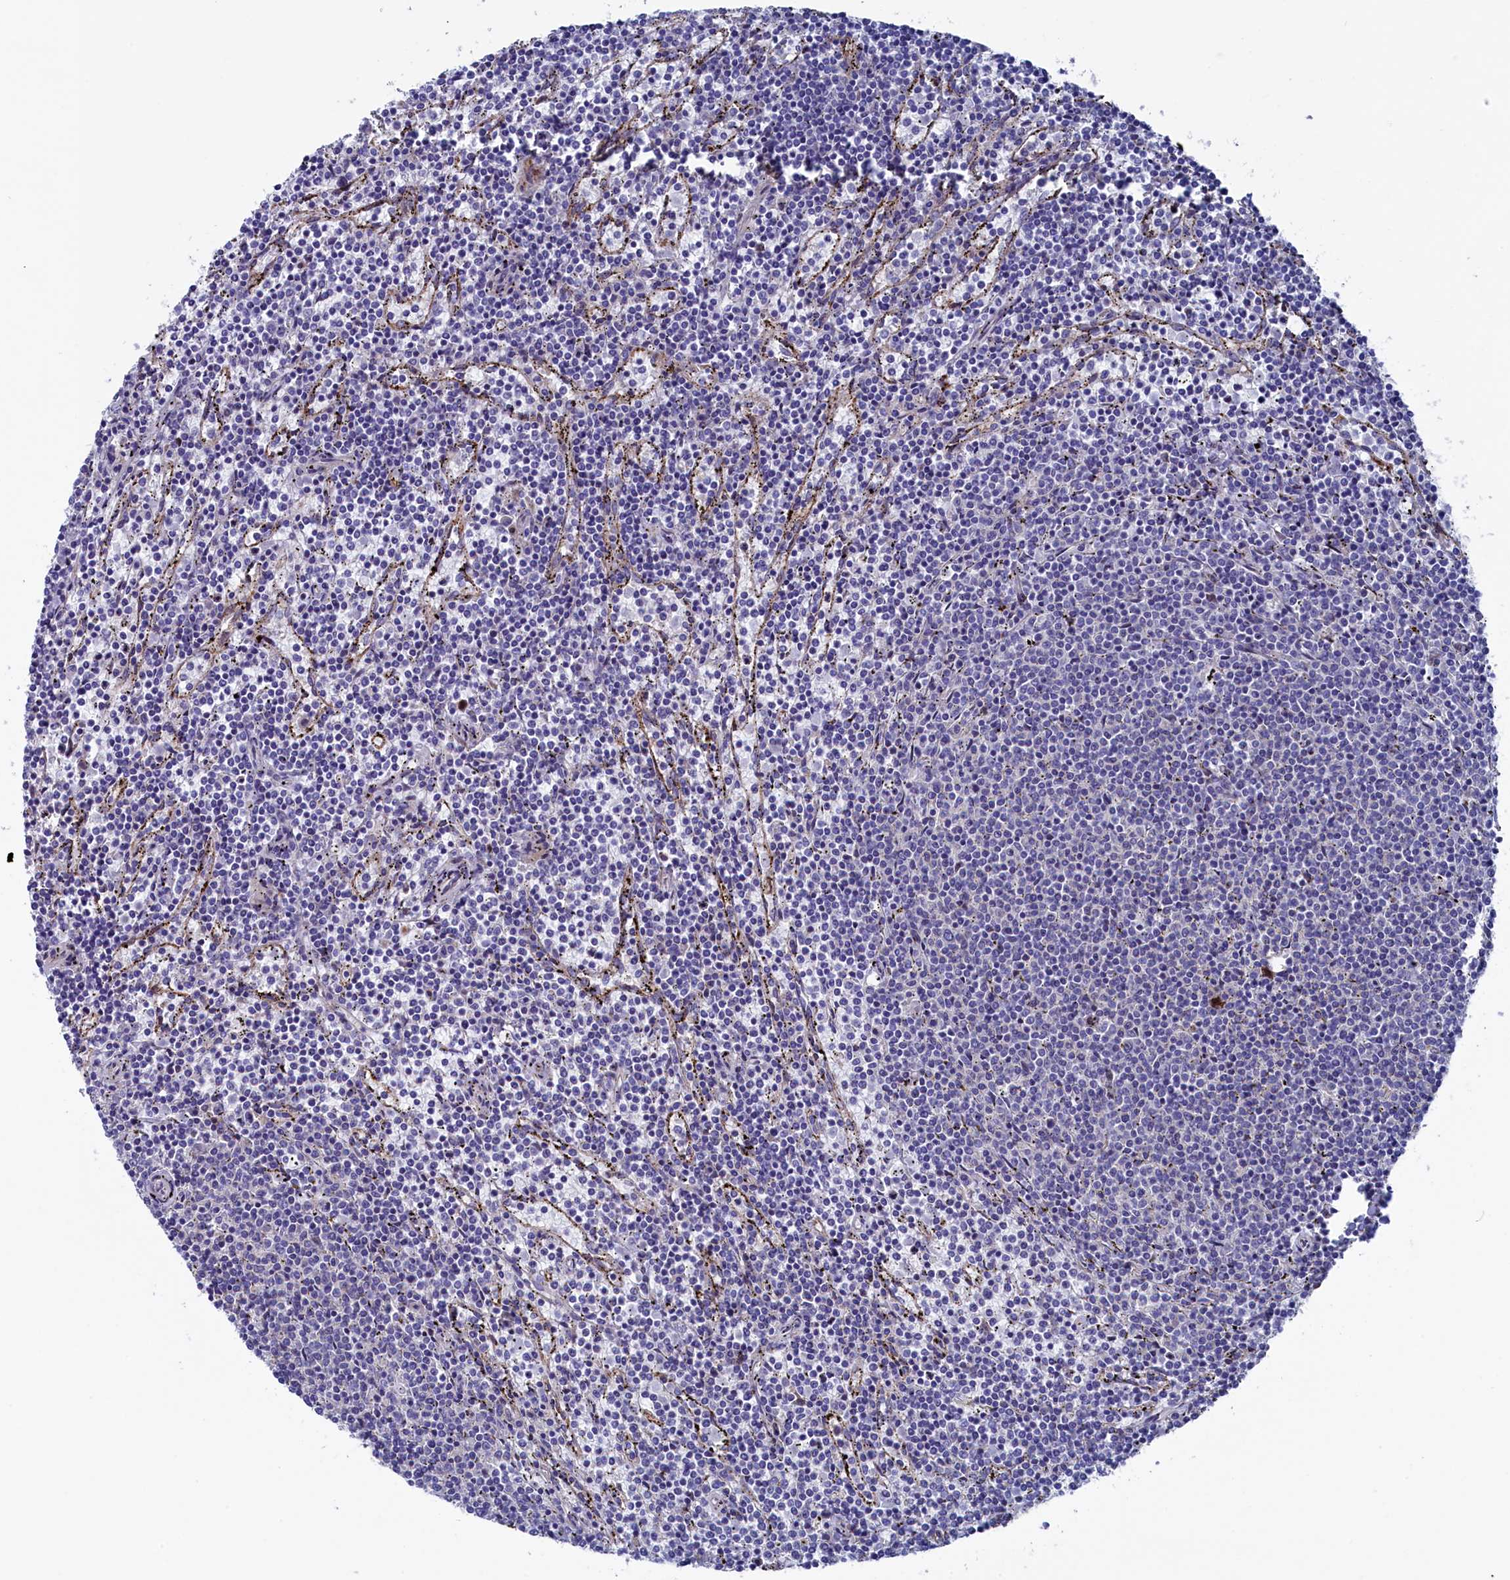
{"staining": {"intensity": "negative", "quantity": "none", "location": "none"}, "tissue": "lymphoma", "cell_type": "Tumor cells", "image_type": "cancer", "snomed": [{"axis": "morphology", "description": "Malignant lymphoma, non-Hodgkin's type, Low grade"}, {"axis": "topography", "description": "Spleen"}], "caption": "High magnification brightfield microscopy of low-grade malignant lymphoma, non-Hodgkin's type stained with DAB (3,3'-diaminobenzidine) (brown) and counterstained with hematoxylin (blue): tumor cells show no significant staining.", "gene": "NUDT7", "patient": {"sex": "female", "age": 50}}